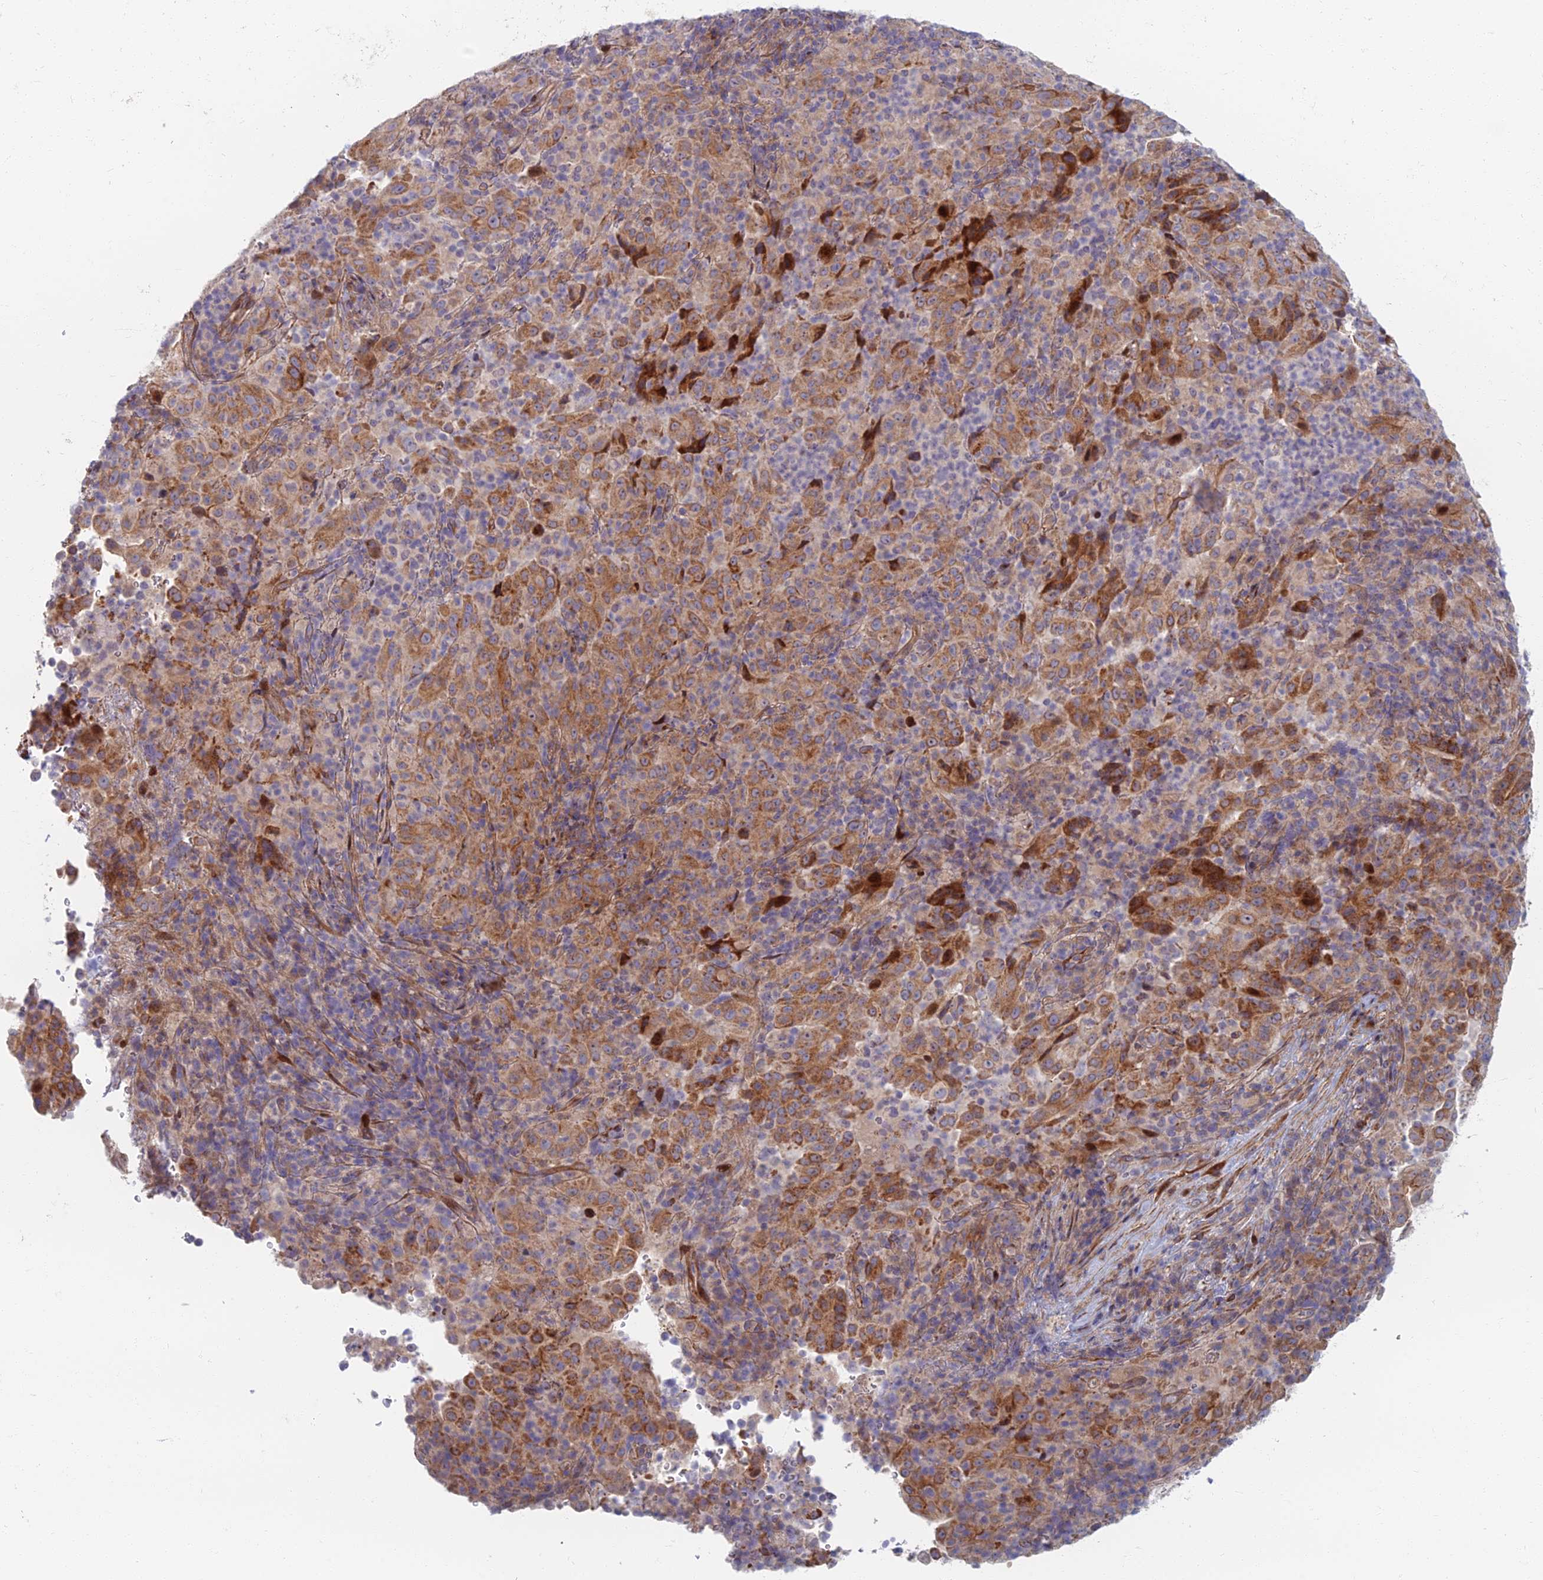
{"staining": {"intensity": "moderate", "quantity": ">75%", "location": "cytoplasmic/membranous"}, "tissue": "pancreatic cancer", "cell_type": "Tumor cells", "image_type": "cancer", "snomed": [{"axis": "morphology", "description": "Adenocarcinoma, NOS"}, {"axis": "topography", "description": "Pancreas"}], "caption": "Immunohistochemistry of pancreatic adenocarcinoma exhibits medium levels of moderate cytoplasmic/membranous positivity in about >75% of tumor cells.", "gene": "C15orf40", "patient": {"sex": "male", "age": 63}}